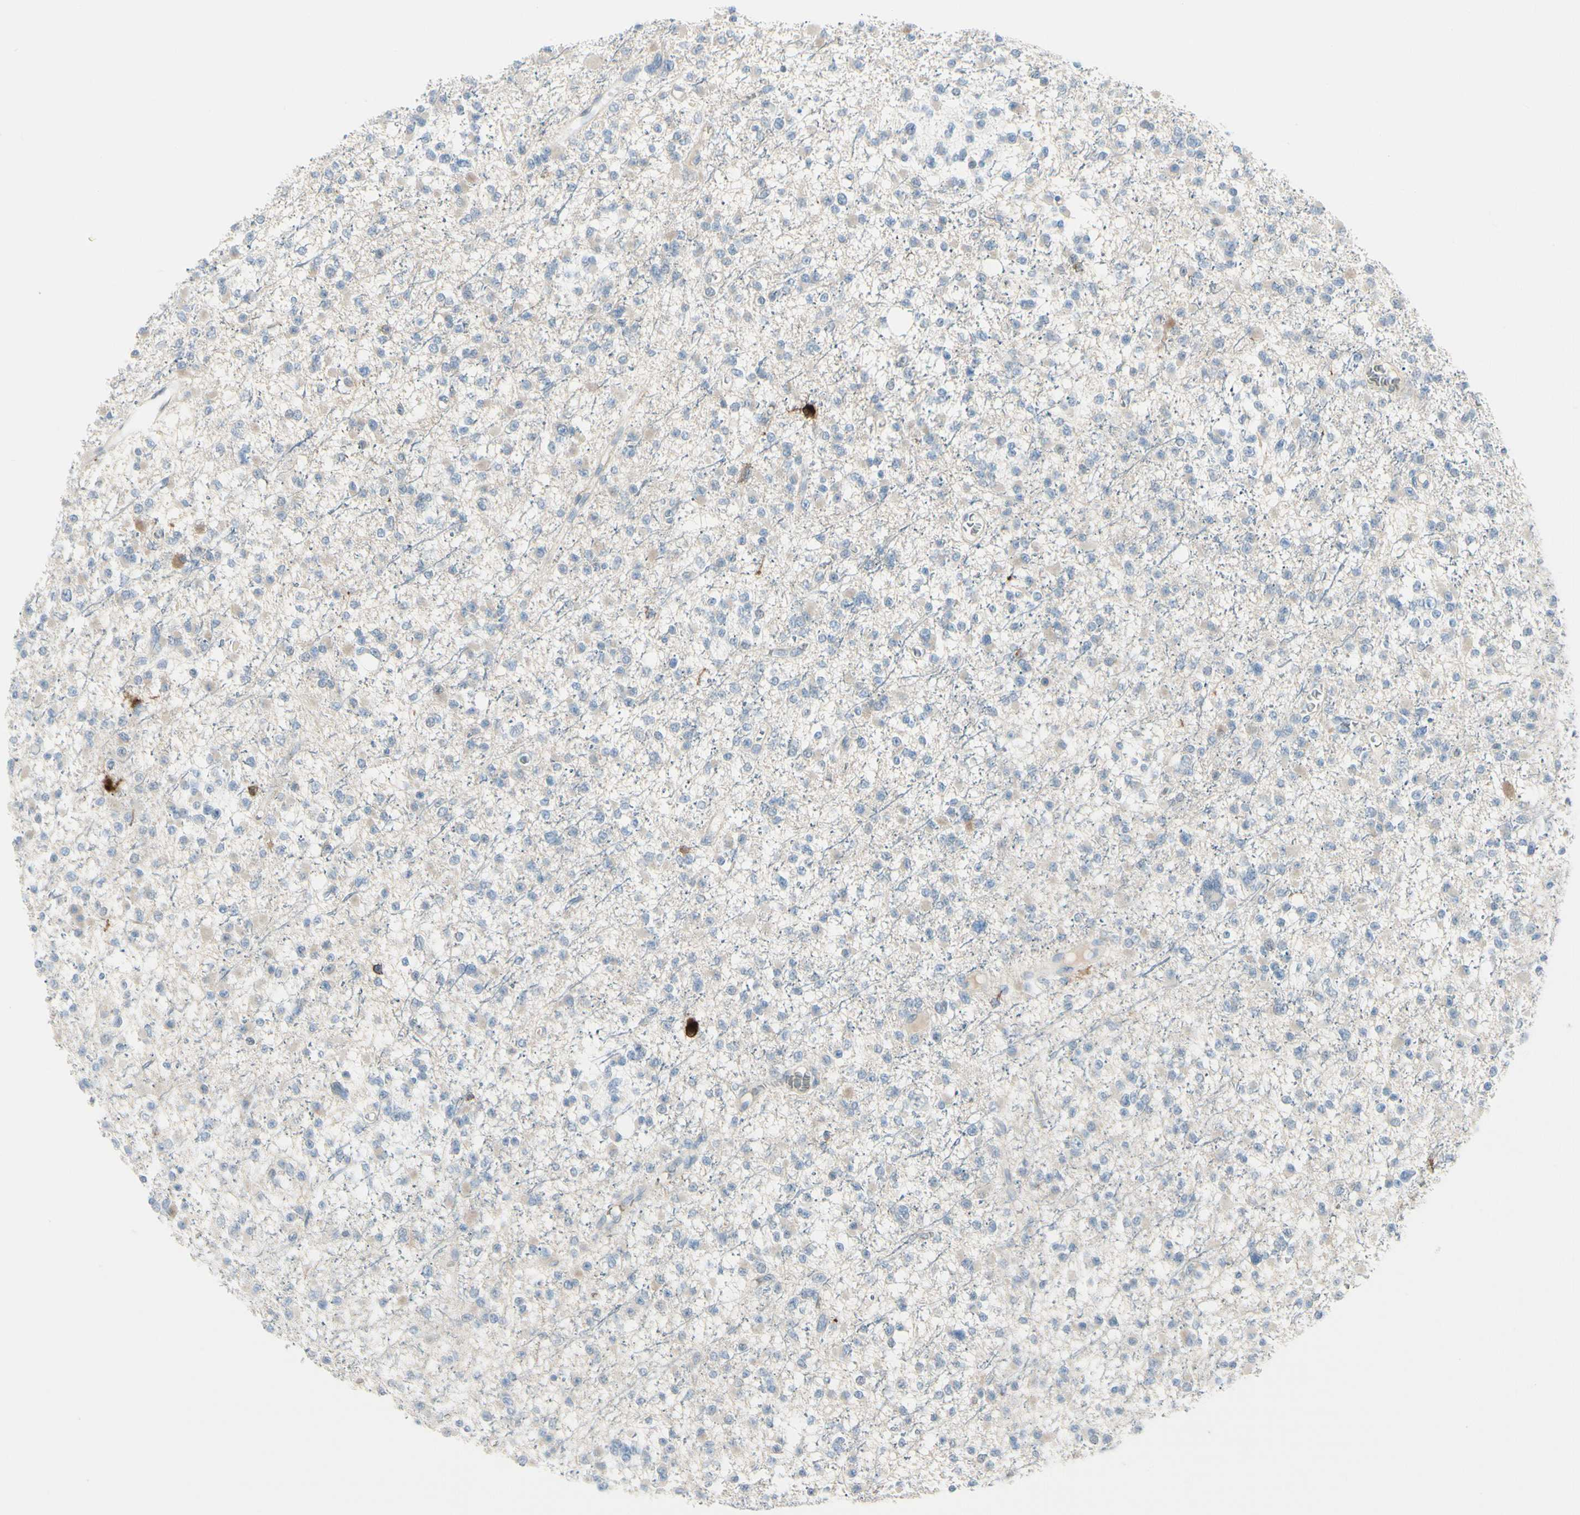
{"staining": {"intensity": "strong", "quantity": "<25%", "location": "cytoplasmic/membranous"}, "tissue": "glioma", "cell_type": "Tumor cells", "image_type": "cancer", "snomed": [{"axis": "morphology", "description": "Glioma, malignant, Low grade"}, {"axis": "topography", "description": "Brain"}], "caption": "Glioma stained with IHC displays strong cytoplasmic/membranous expression in about <25% of tumor cells. Using DAB (3,3'-diaminobenzidine) (brown) and hematoxylin (blue) stains, captured at high magnification using brightfield microscopy.", "gene": "TRAF1", "patient": {"sex": "female", "age": 22}}